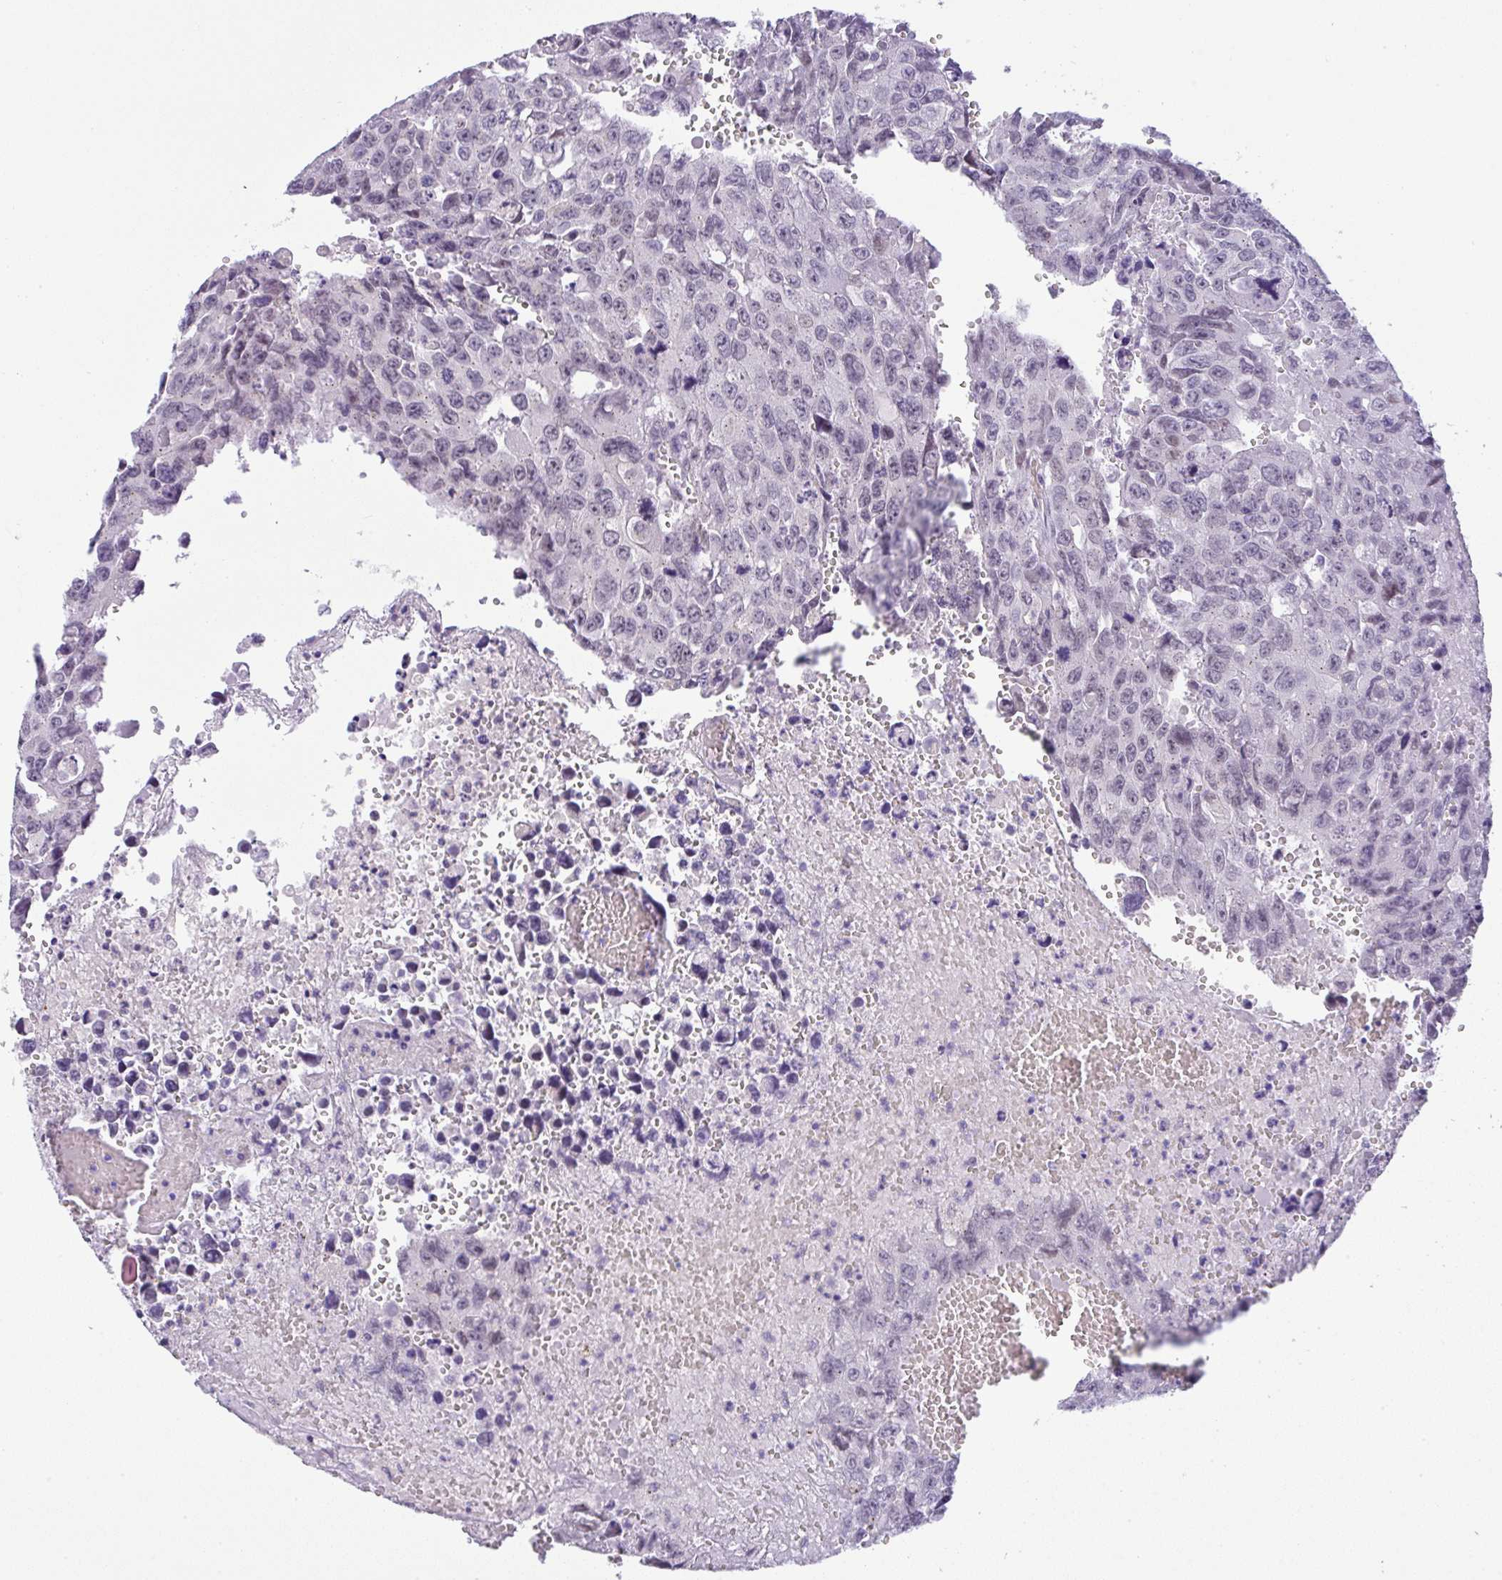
{"staining": {"intensity": "negative", "quantity": "none", "location": "none"}, "tissue": "testis cancer", "cell_type": "Tumor cells", "image_type": "cancer", "snomed": [{"axis": "morphology", "description": "Seminoma, NOS"}, {"axis": "topography", "description": "Testis"}], "caption": "Immunohistochemistry (IHC) of human testis seminoma displays no expression in tumor cells. Nuclei are stained in blue.", "gene": "FAM177A1", "patient": {"sex": "male", "age": 26}}